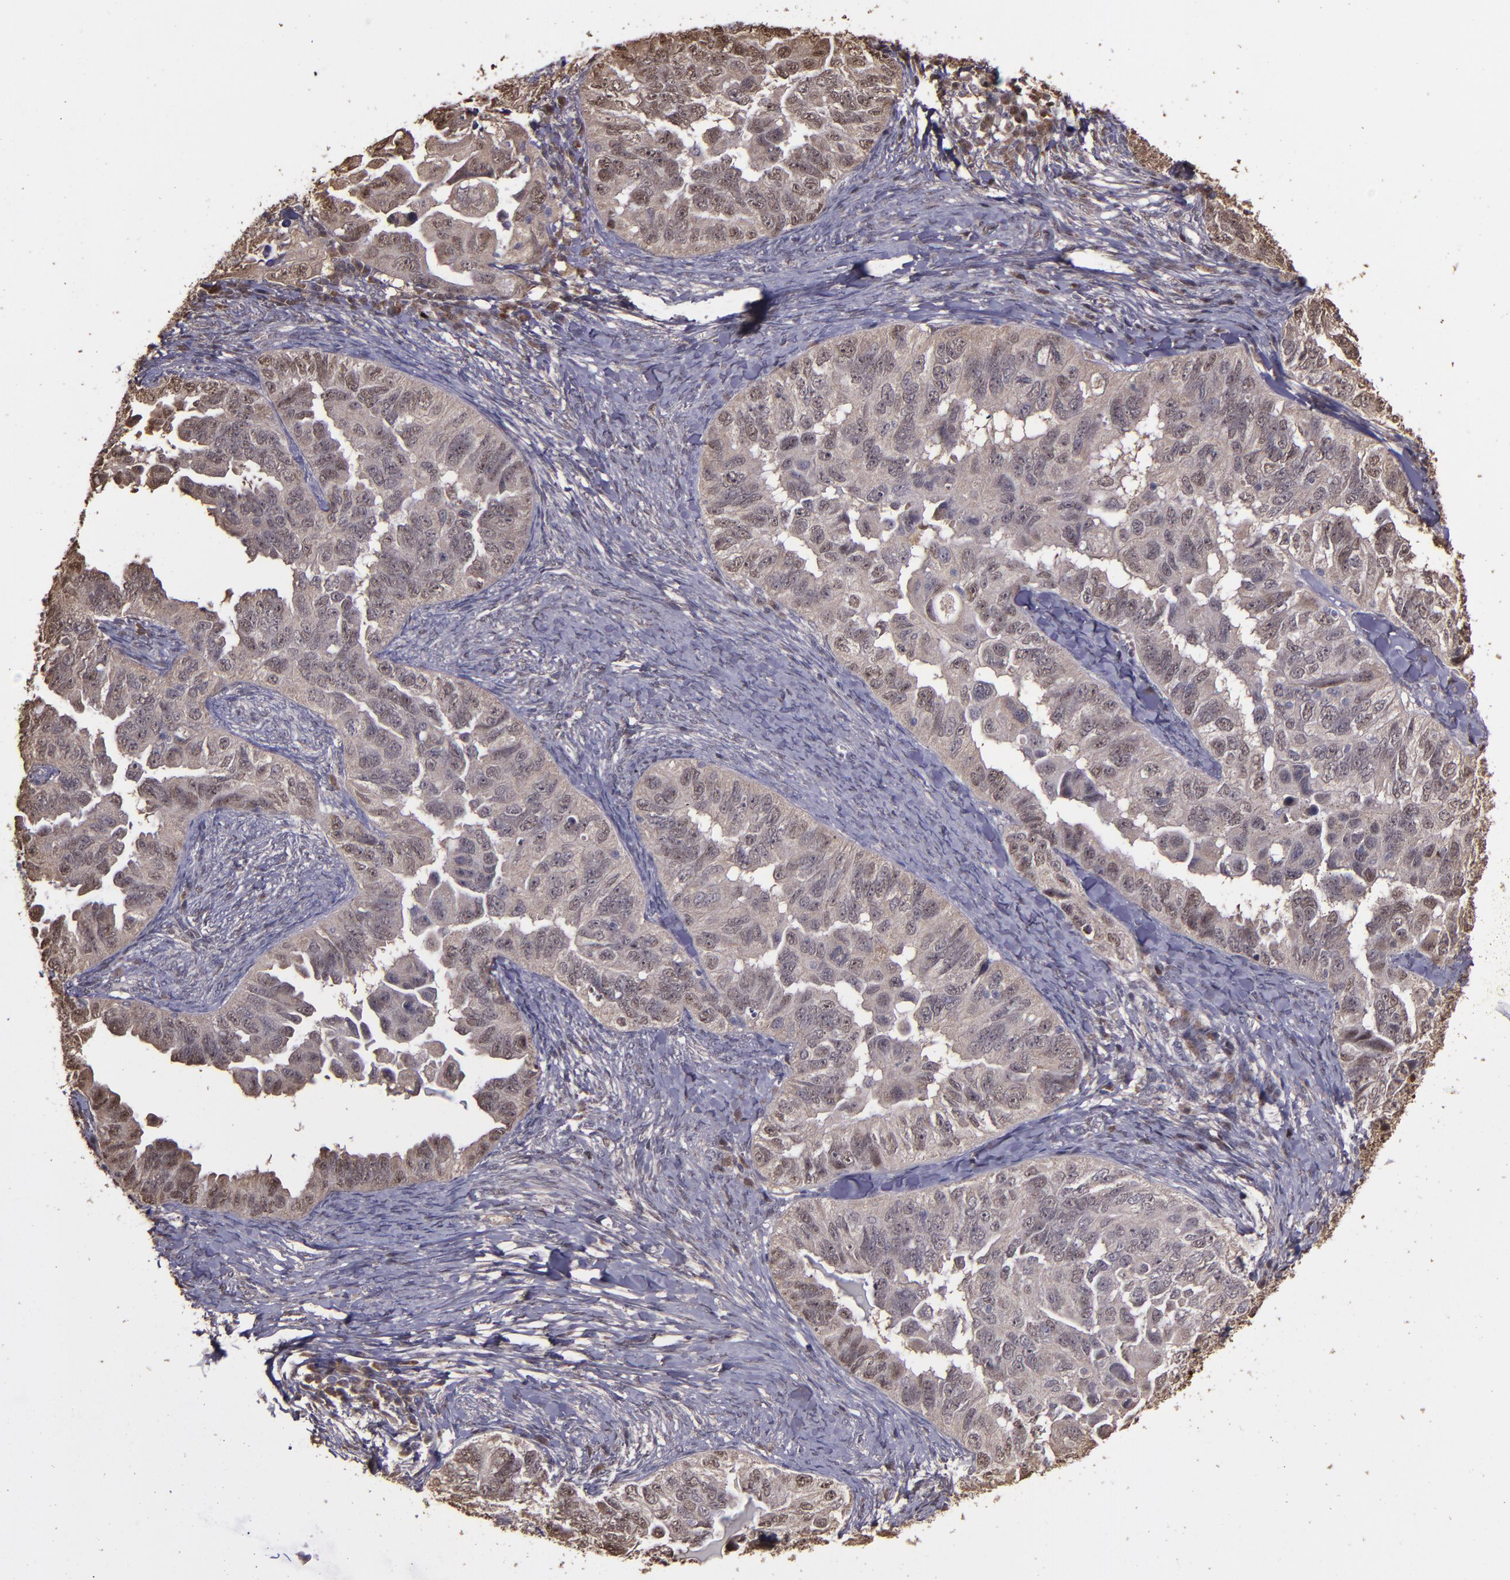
{"staining": {"intensity": "weak", "quantity": "25%-75%", "location": "cytoplasmic/membranous"}, "tissue": "ovarian cancer", "cell_type": "Tumor cells", "image_type": "cancer", "snomed": [{"axis": "morphology", "description": "Cystadenocarcinoma, serous, NOS"}, {"axis": "topography", "description": "Ovary"}], "caption": "DAB immunohistochemical staining of serous cystadenocarcinoma (ovarian) reveals weak cytoplasmic/membranous protein expression in approximately 25%-75% of tumor cells. The staining was performed using DAB, with brown indicating positive protein expression. Nuclei are stained blue with hematoxylin.", "gene": "SERPINF2", "patient": {"sex": "female", "age": 82}}